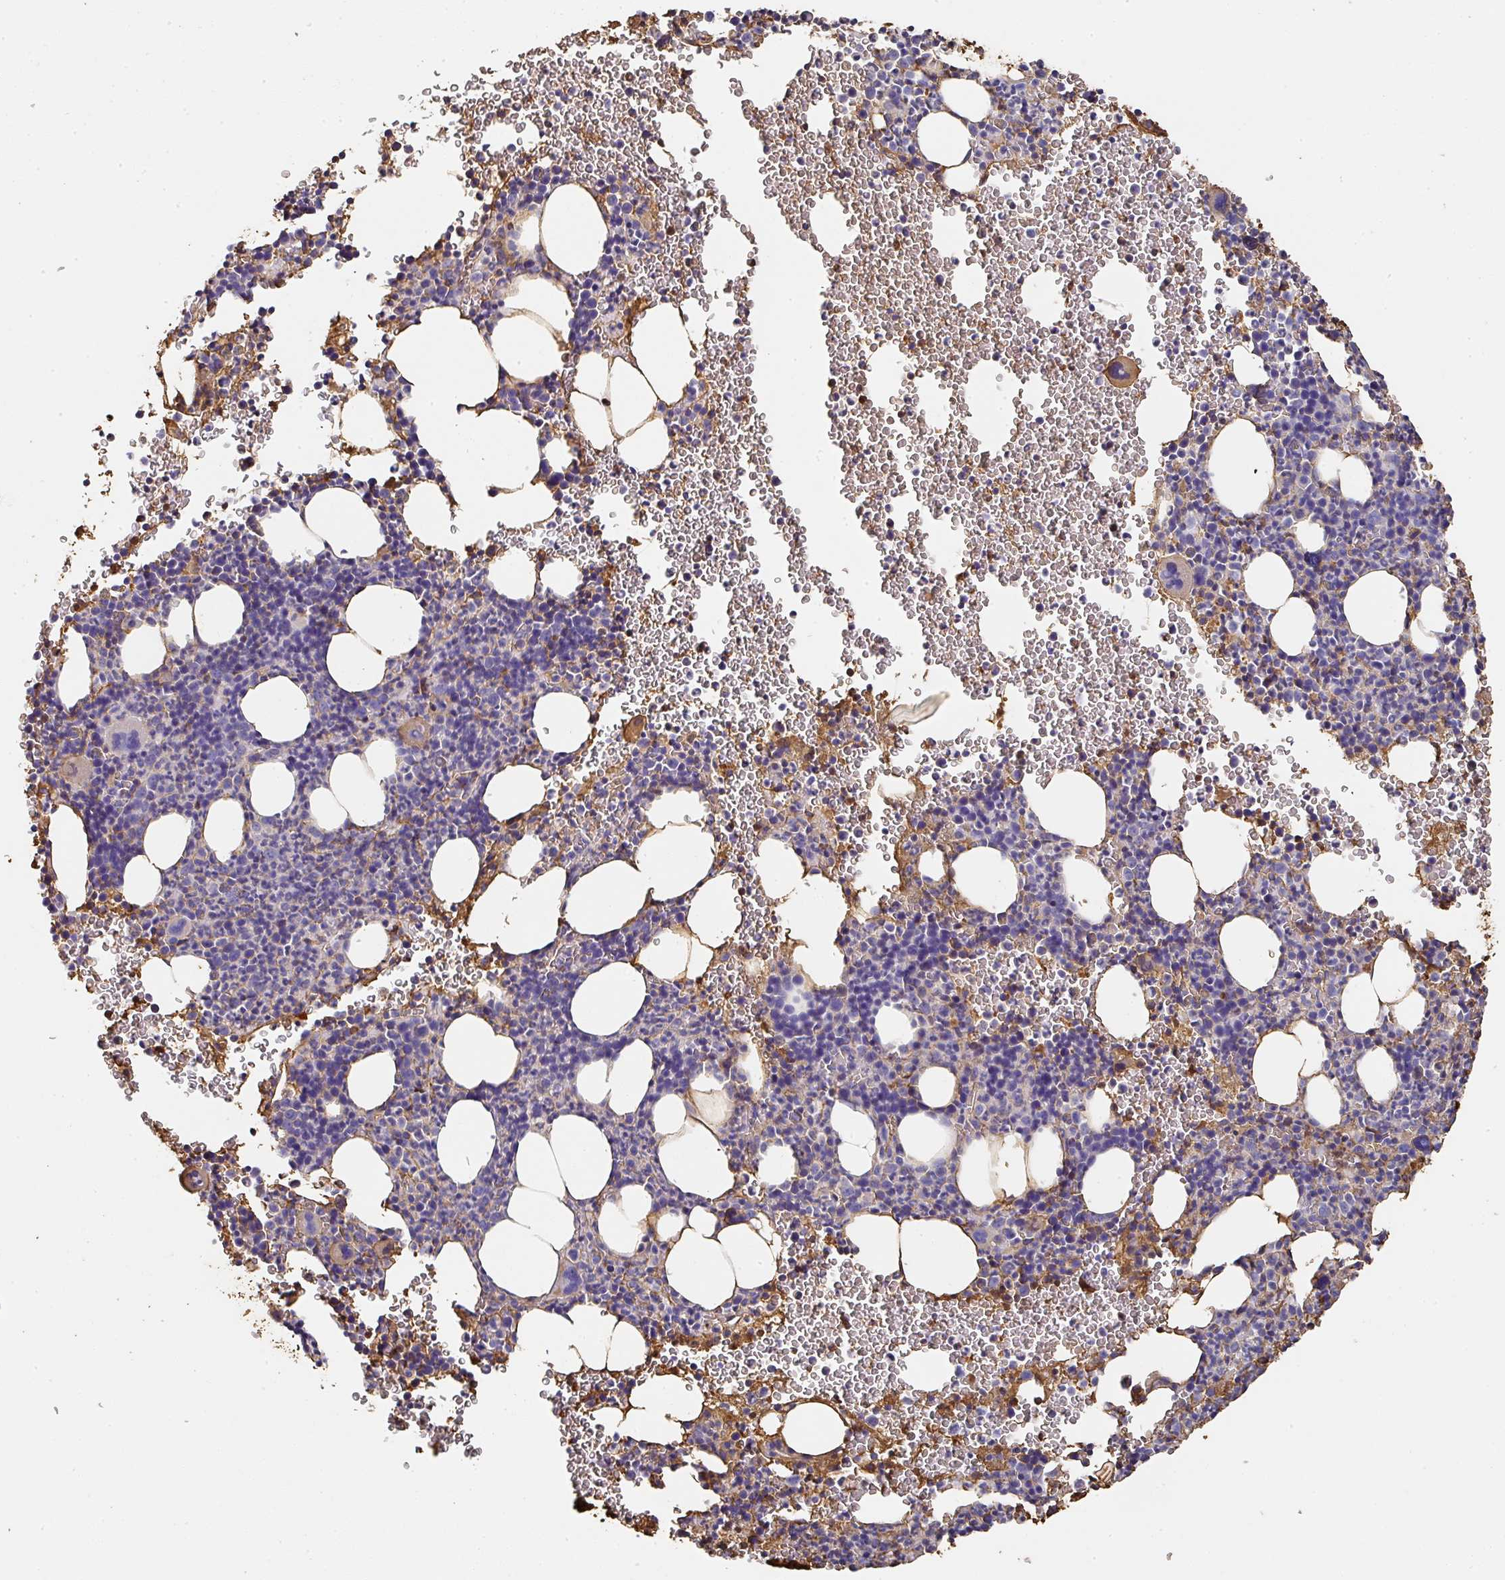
{"staining": {"intensity": "moderate", "quantity": "<25%", "location": "cytoplasmic/membranous"}, "tissue": "bone marrow", "cell_type": "Hematopoietic cells", "image_type": "normal", "snomed": [{"axis": "morphology", "description": "Normal tissue, NOS"}, {"axis": "topography", "description": "Bone marrow"}], "caption": "This histopathology image shows immunohistochemistry (IHC) staining of benign human bone marrow, with low moderate cytoplasmic/membranous expression in approximately <25% of hematopoietic cells.", "gene": "ALB", "patient": {"sex": "male", "age": 61}}